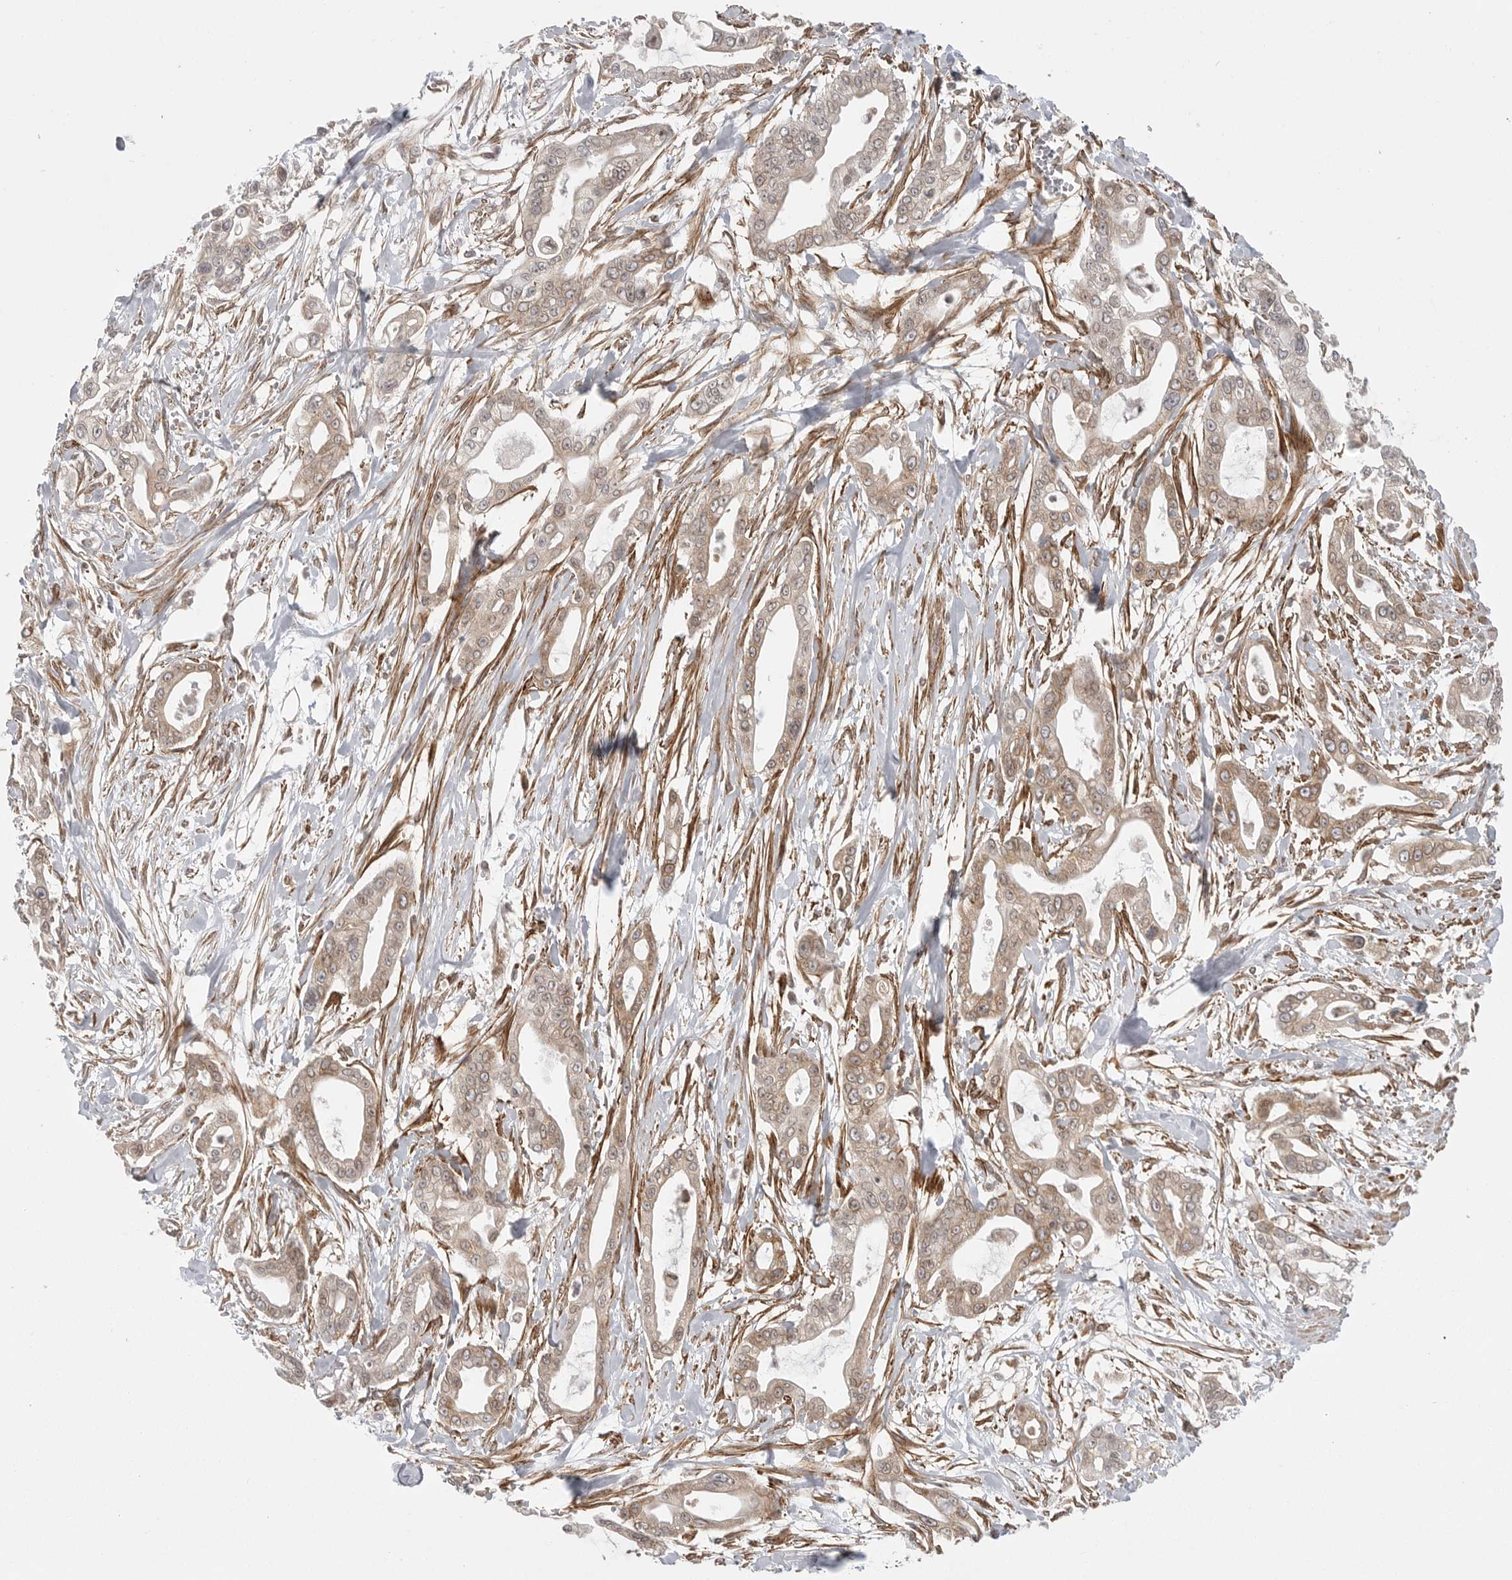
{"staining": {"intensity": "moderate", "quantity": ">75%", "location": "cytoplasmic/membranous"}, "tissue": "pancreatic cancer", "cell_type": "Tumor cells", "image_type": "cancer", "snomed": [{"axis": "morphology", "description": "Adenocarcinoma, NOS"}, {"axis": "topography", "description": "Pancreas"}], "caption": "Tumor cells demonstrate medium levels of moderate cytoplasmic/membranous expression in about >75% of cells in human pancreatic cancer. The protein is stained brown, and the nuclei are stained in blue (DAB IHC with brightfield microscopy, high magnification).", "gene": "CERS2", "patient": {"sex": "male", "age": 68}}